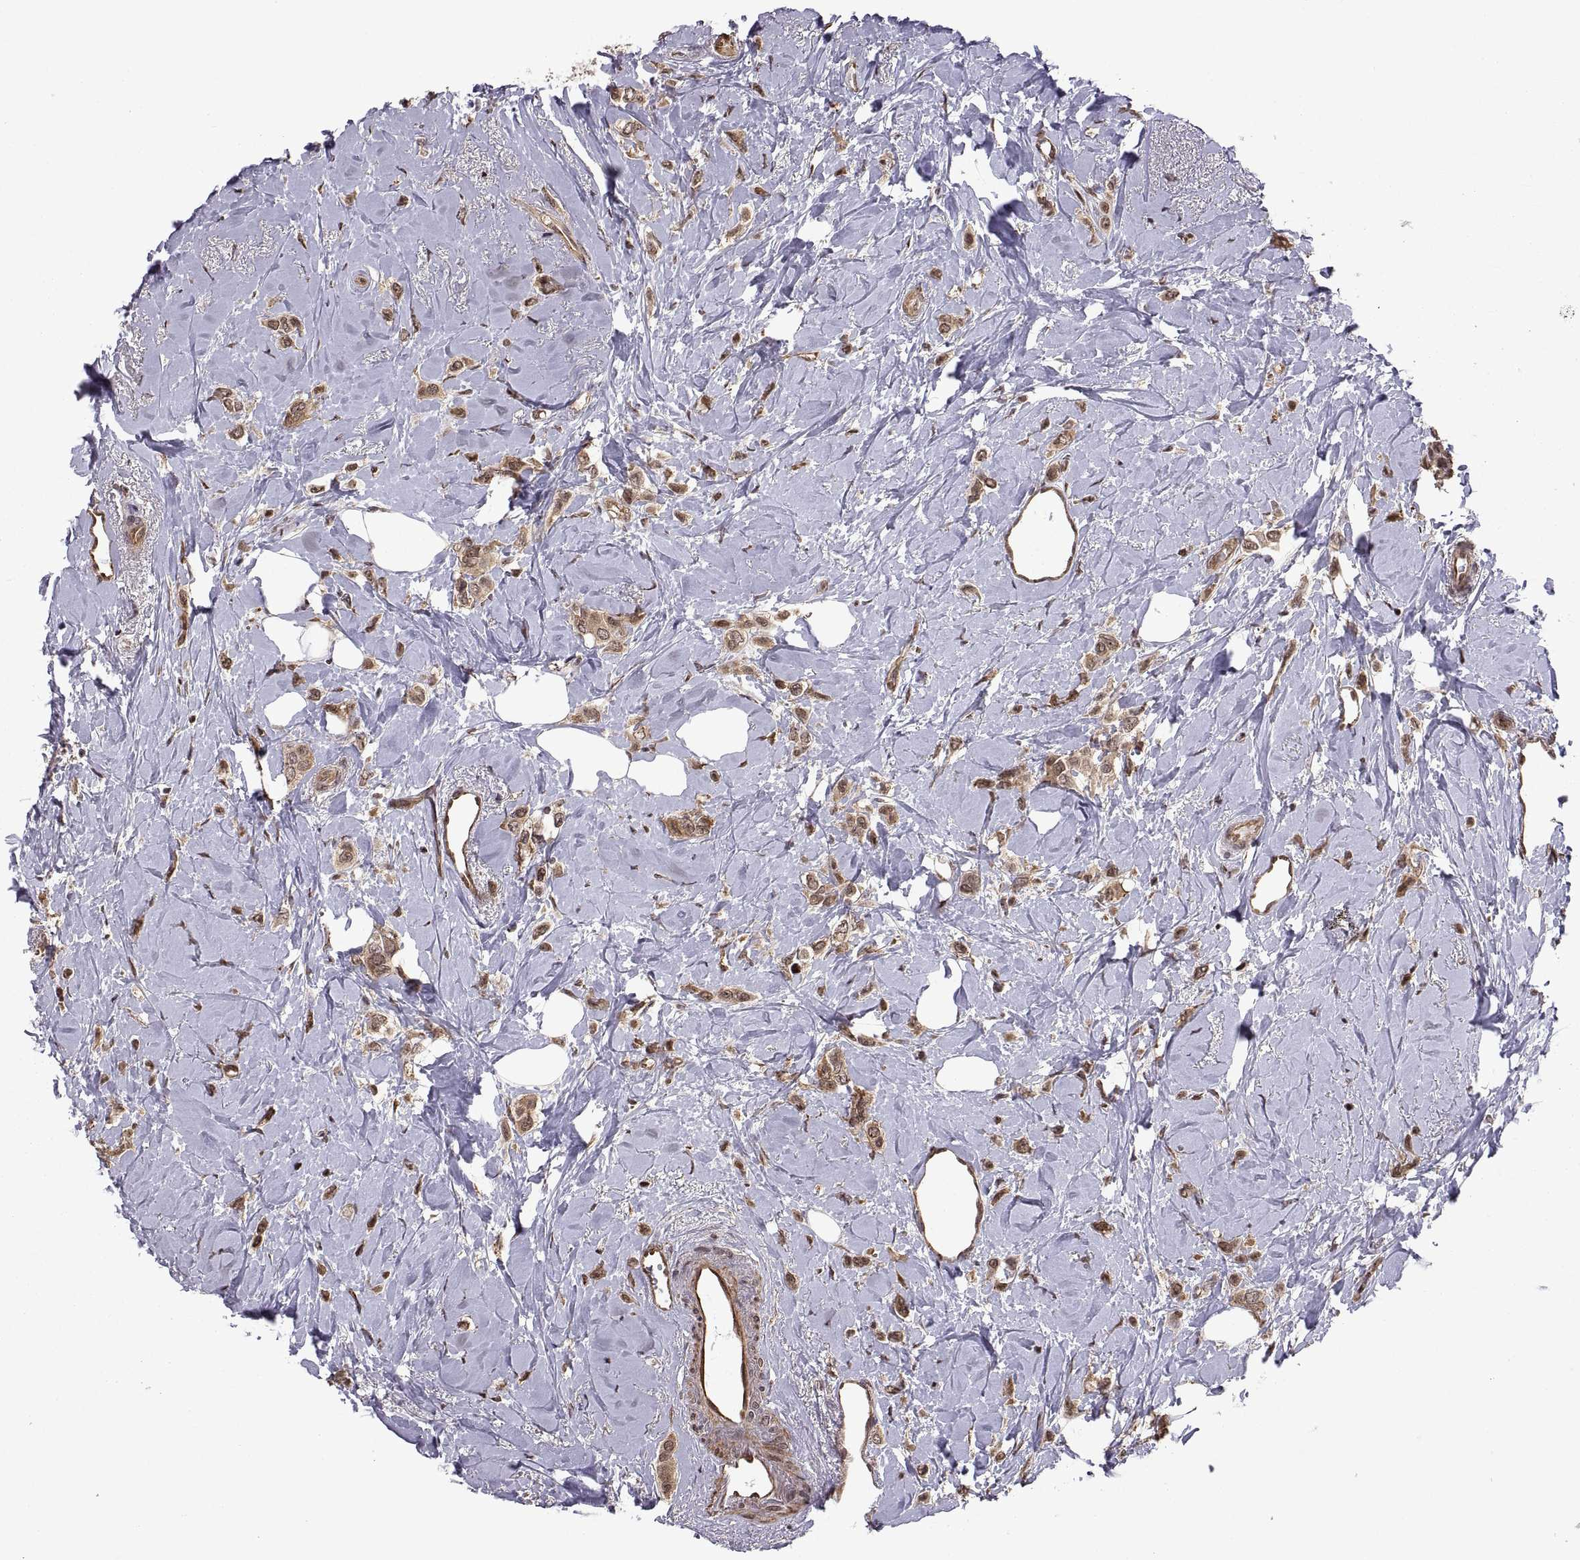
{"staining": {"intensity": "moderate", "quantity": ">75%", "location": "cytoplasmic/membranous"}, "tissue": "breast cancer", "cell_type": "Tumor cells", "image_type": "cancer", "snomed": [{"axis": "morphology", "description": "Lobular carcinoma"}, {"axis": "topography", "description": "Breast"}], "caption": "Breast cancer stained with DAB immunohistochemistry (IHC) demonstrates medium levels of moderate cytoplasmic/membranous positivity in about >75% of tumor cells.", "gene": "ARRB1", "patient": {"sex": "female", "age": 66}}